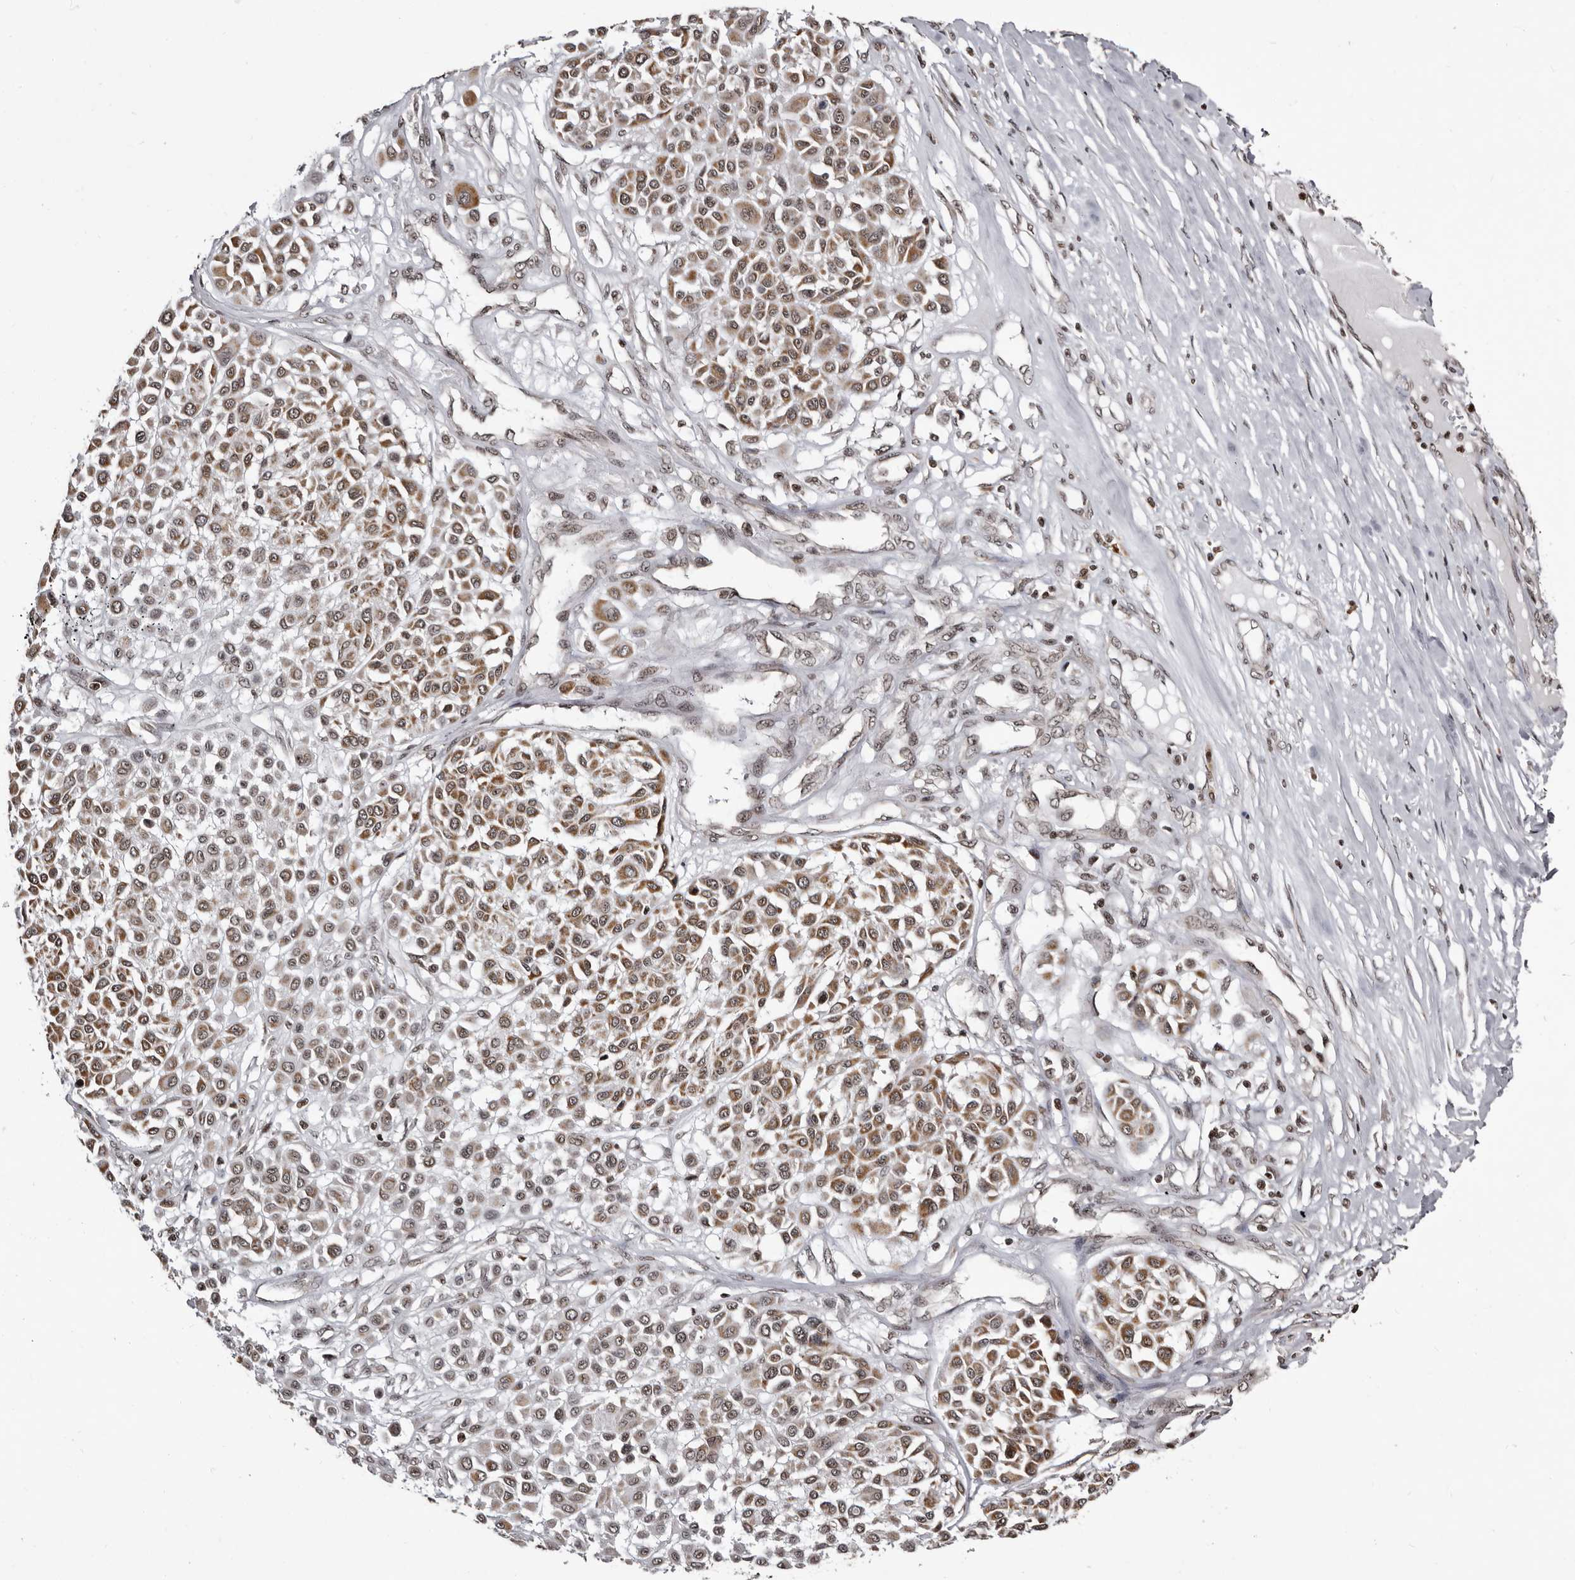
{"staining": {"intensity": "moderate", "quantity": ">75%", "location": "cytoplasmic/membranous"}, "tissue": "melanoma", "cell_type": "Tumor cells", "image_type": "cancer", "snomed": [{"axis": "morphology", "description": "Malignant melanoma, Metastatic site"}, {"axis": "topography", "description": "Soft tissue"}], "caption": "IHC photomicrograph of malignant melanoma (metastatic site) stained for a protein (brown), which shows medium levels of moderate cytoplasmic/membranous staining in about >75% of tumor cells.", "gene": "THUMPD1", "patient": {"sex": "male", "age": 41}}